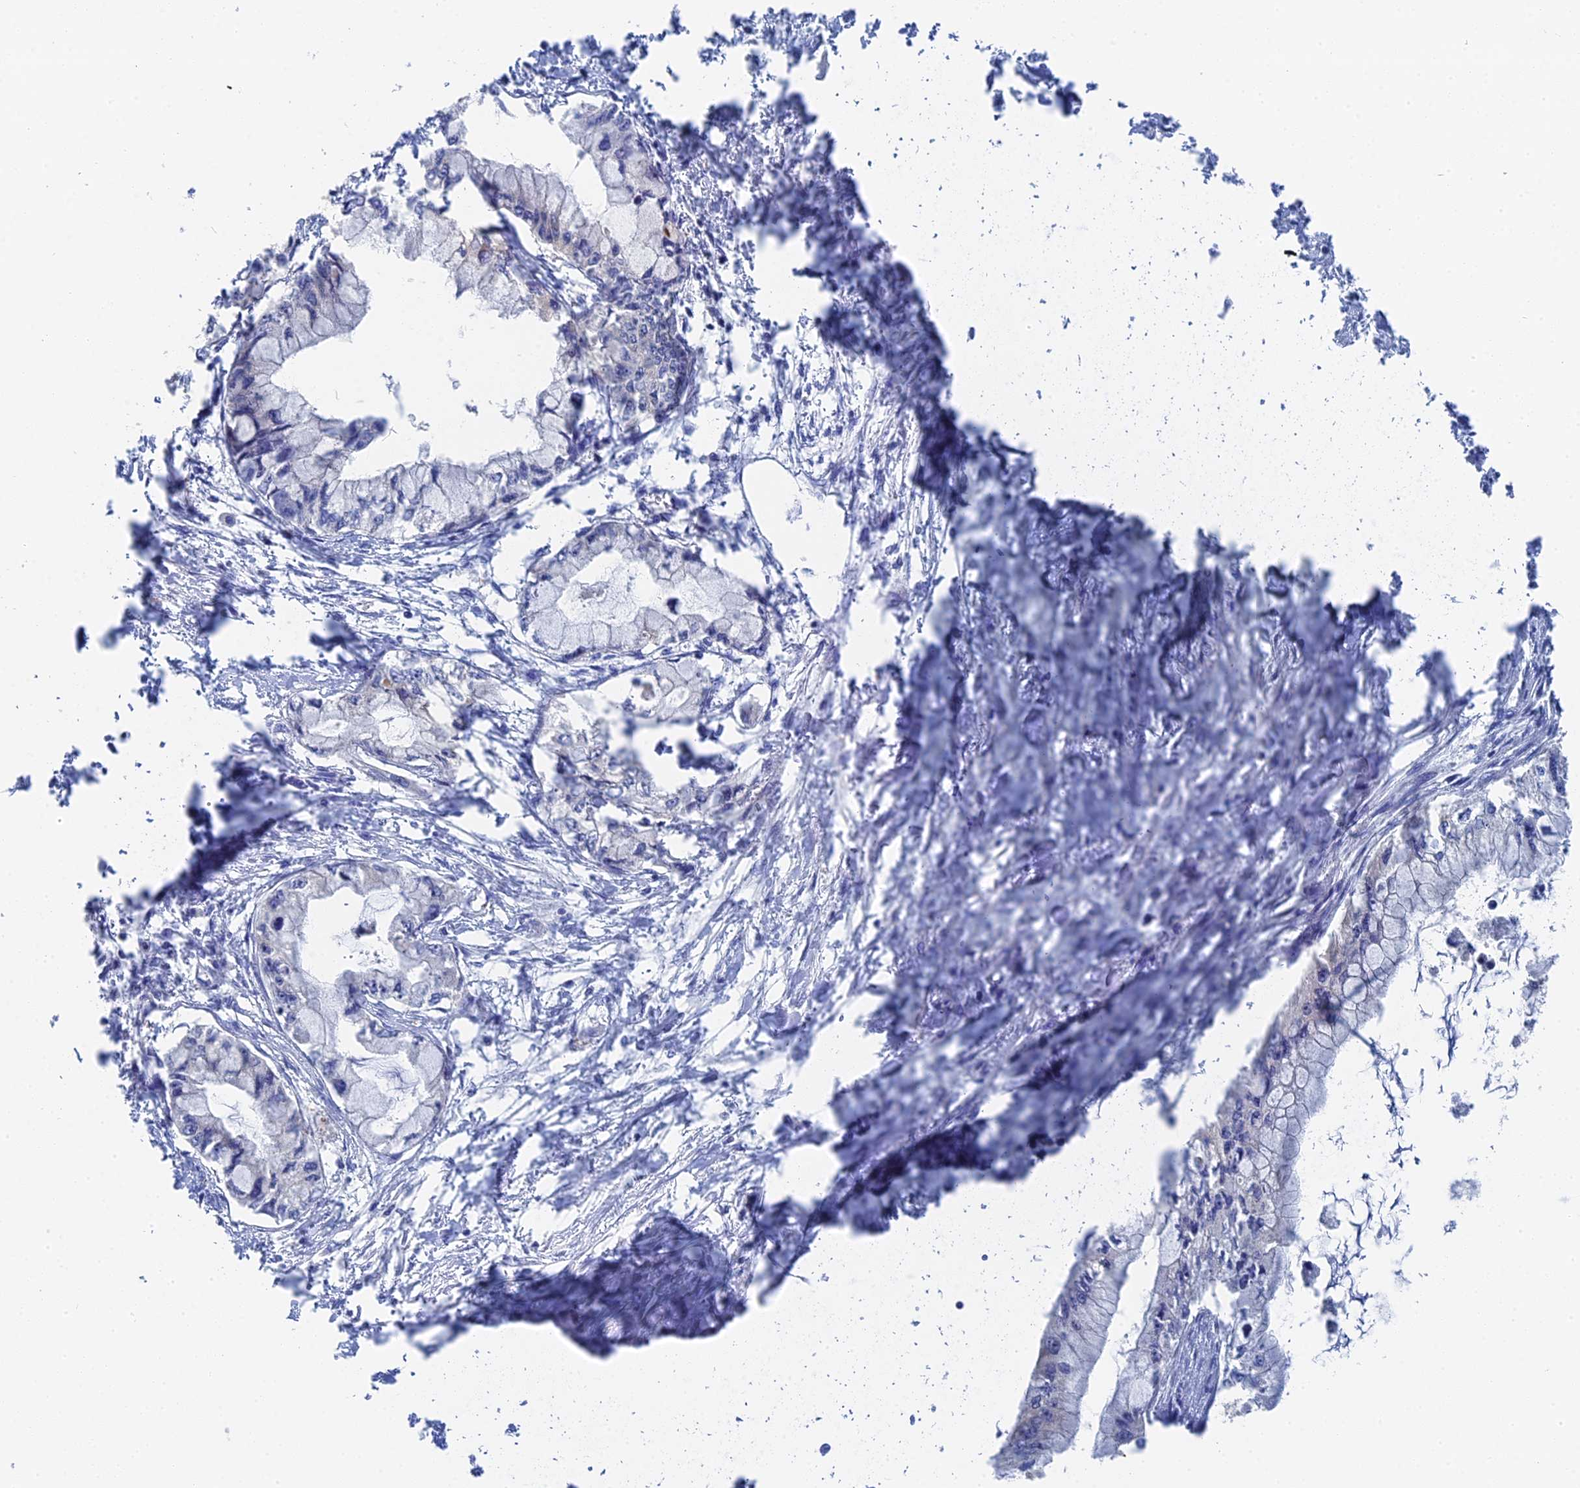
{"staining": {"intensity": "negative", "quantity": "none", "location": "none"}, "tissue": "pancreatic cancer", "cell_type": "Tumor cells", "image_type": "cancer", "snomed": [{"axis": "morphology", "description": "Adenocarcinoma, NOS"}, {"axis": "topography", "description": "Pancreas"}], "caption": "The photomicrograph demonstrates no significant staining in tumor cells of pancreatic cancer. The staining is performed using DAB (3,3'-diaminobenzidine) brown chromogen with nuclei counter-stained in using hematoxylin.", "gene": "MTHFSD", "patient": {"sex": "male", "age": 48}}